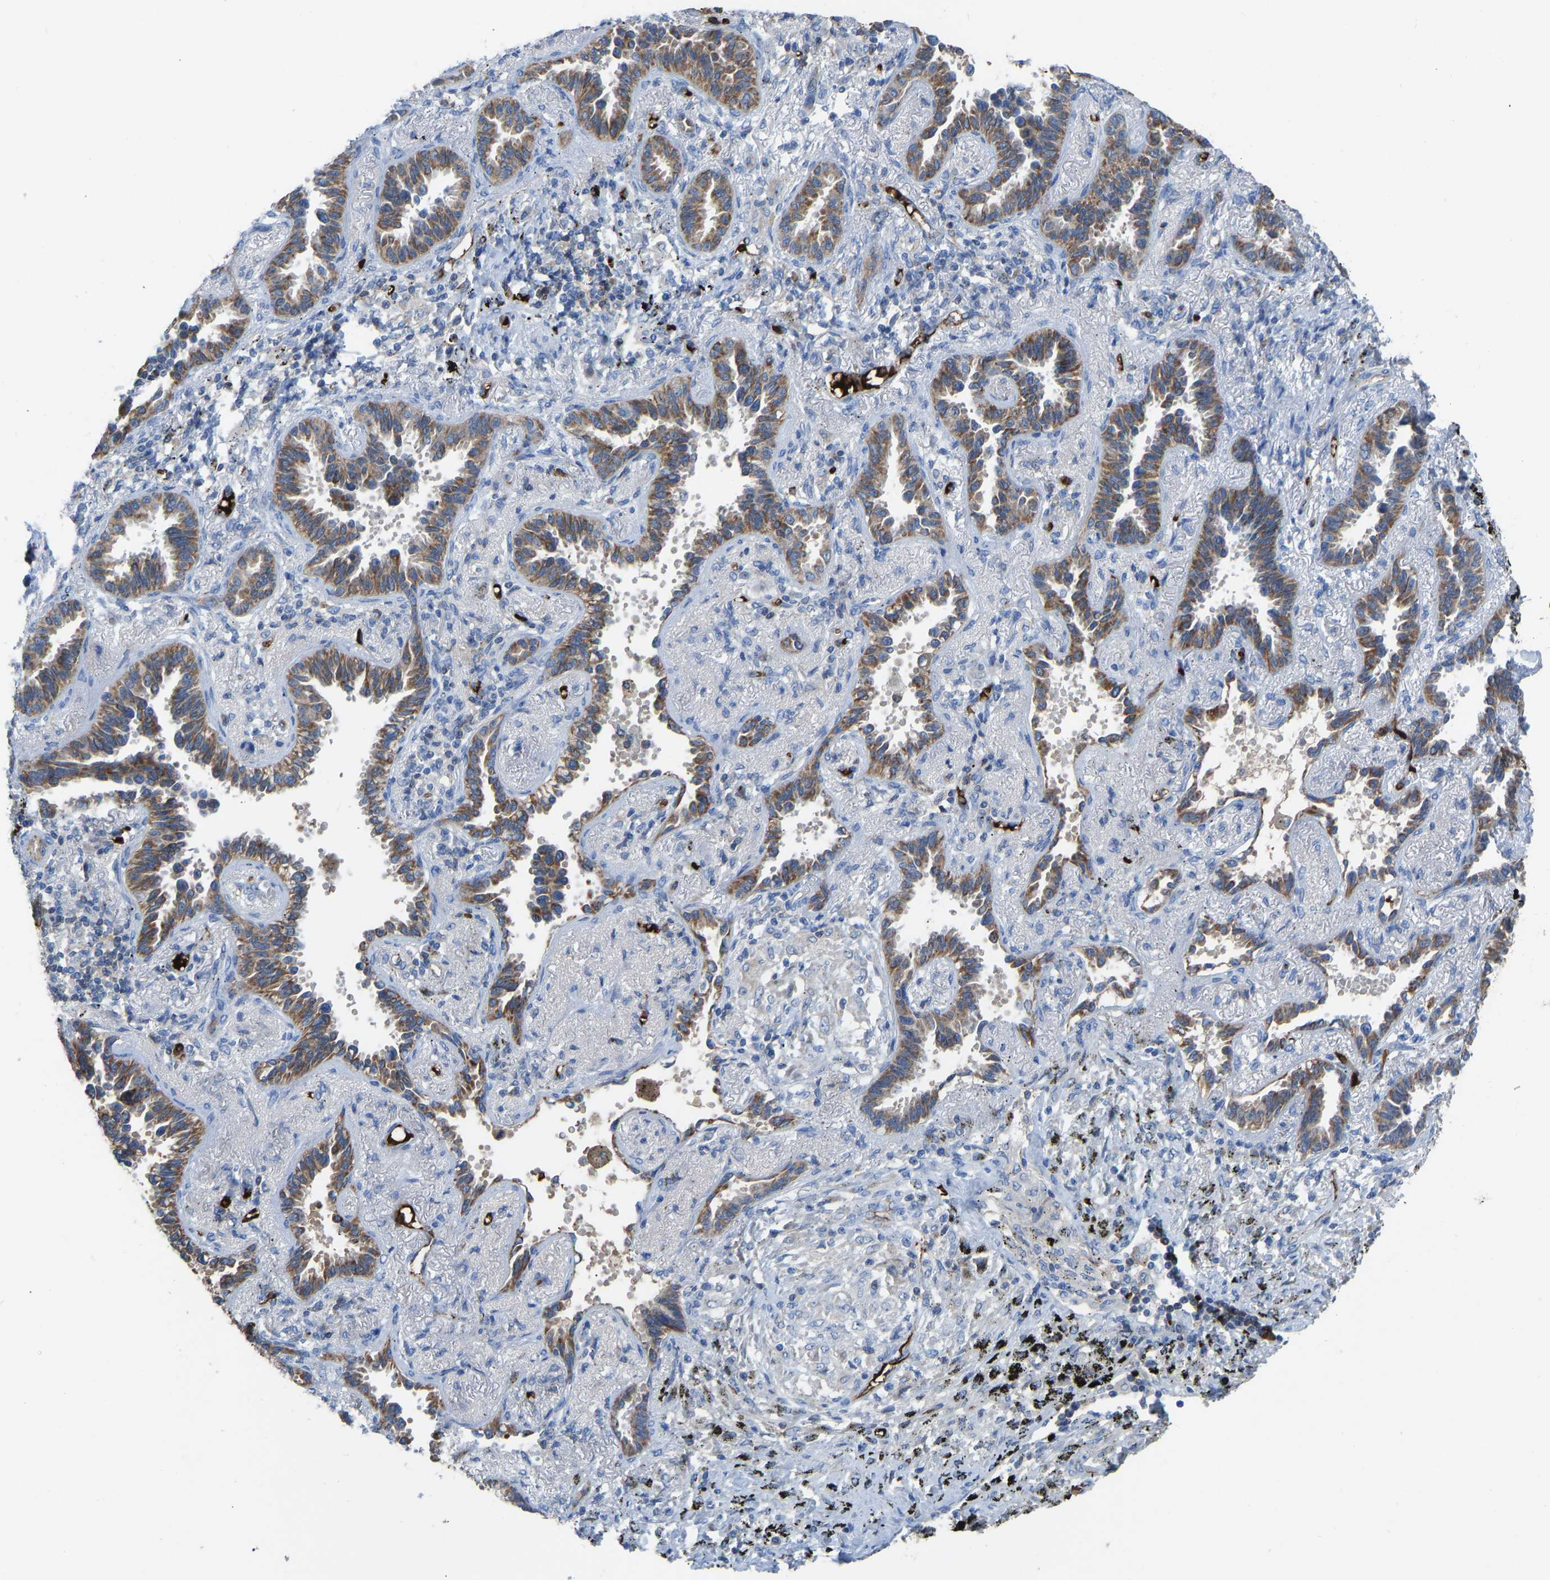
{"staining": {"intensity": "moderate", "quantity": ">75%", "location": "cytoplasmic/membranous"}, "tissue": "lung cancer", "cell_type": "Tumor cells", "image_type": "cancer", "snomed": [{"axis": "morphology", "description": "Adenocarcinoma, NOS"}, {"axis": "topography", "description": "Lung"}], "caption": "Lung adenocarcinoma was stained to show a protein in brown. There is medium levels of moderate cytoplasmic/membranous expression in about >75% of tumor cells.", "gene": "PIGS", "patient": {"sex": "male", "age": 59}}